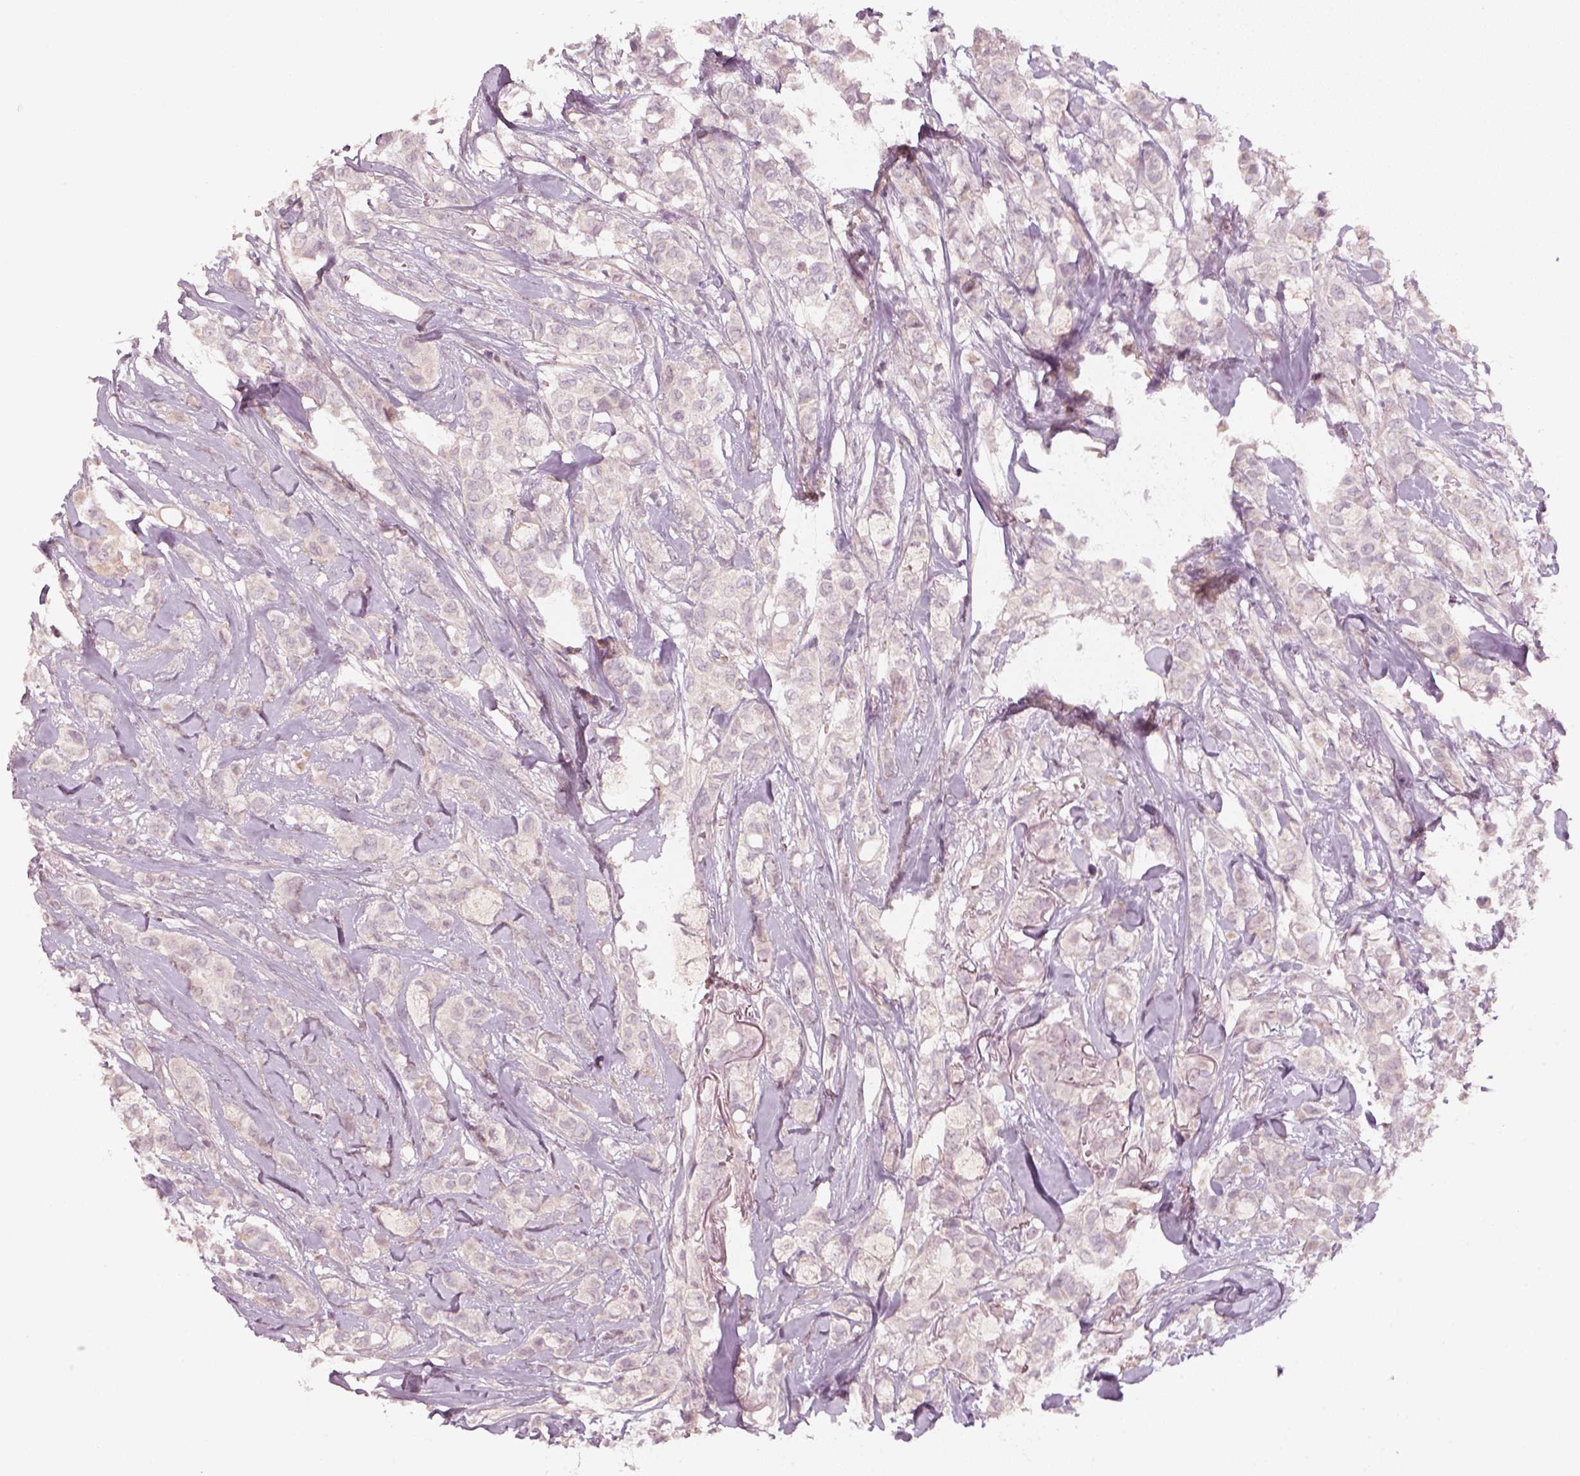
{"staining": {"intensity": "weak", "quantity": "25%-75%", "location": "cytoplasmic/membranous"}, "tissue": "breast cancer", "cell_type": "Tumor cells", "image_type": "cancer", "snomed": [{"axis": "morphology", "description": "Duct carcinoma"}, {"axis": "topography", "description": "Breast"}], "caption": "Breast cancer stained with immunohistochemistry shows weak cytoplasmic/membranous expression in approximately 25%-75% of tumor cells.", "gene": "LAMC2", "patient": {"sex": "female", "age": 85}}